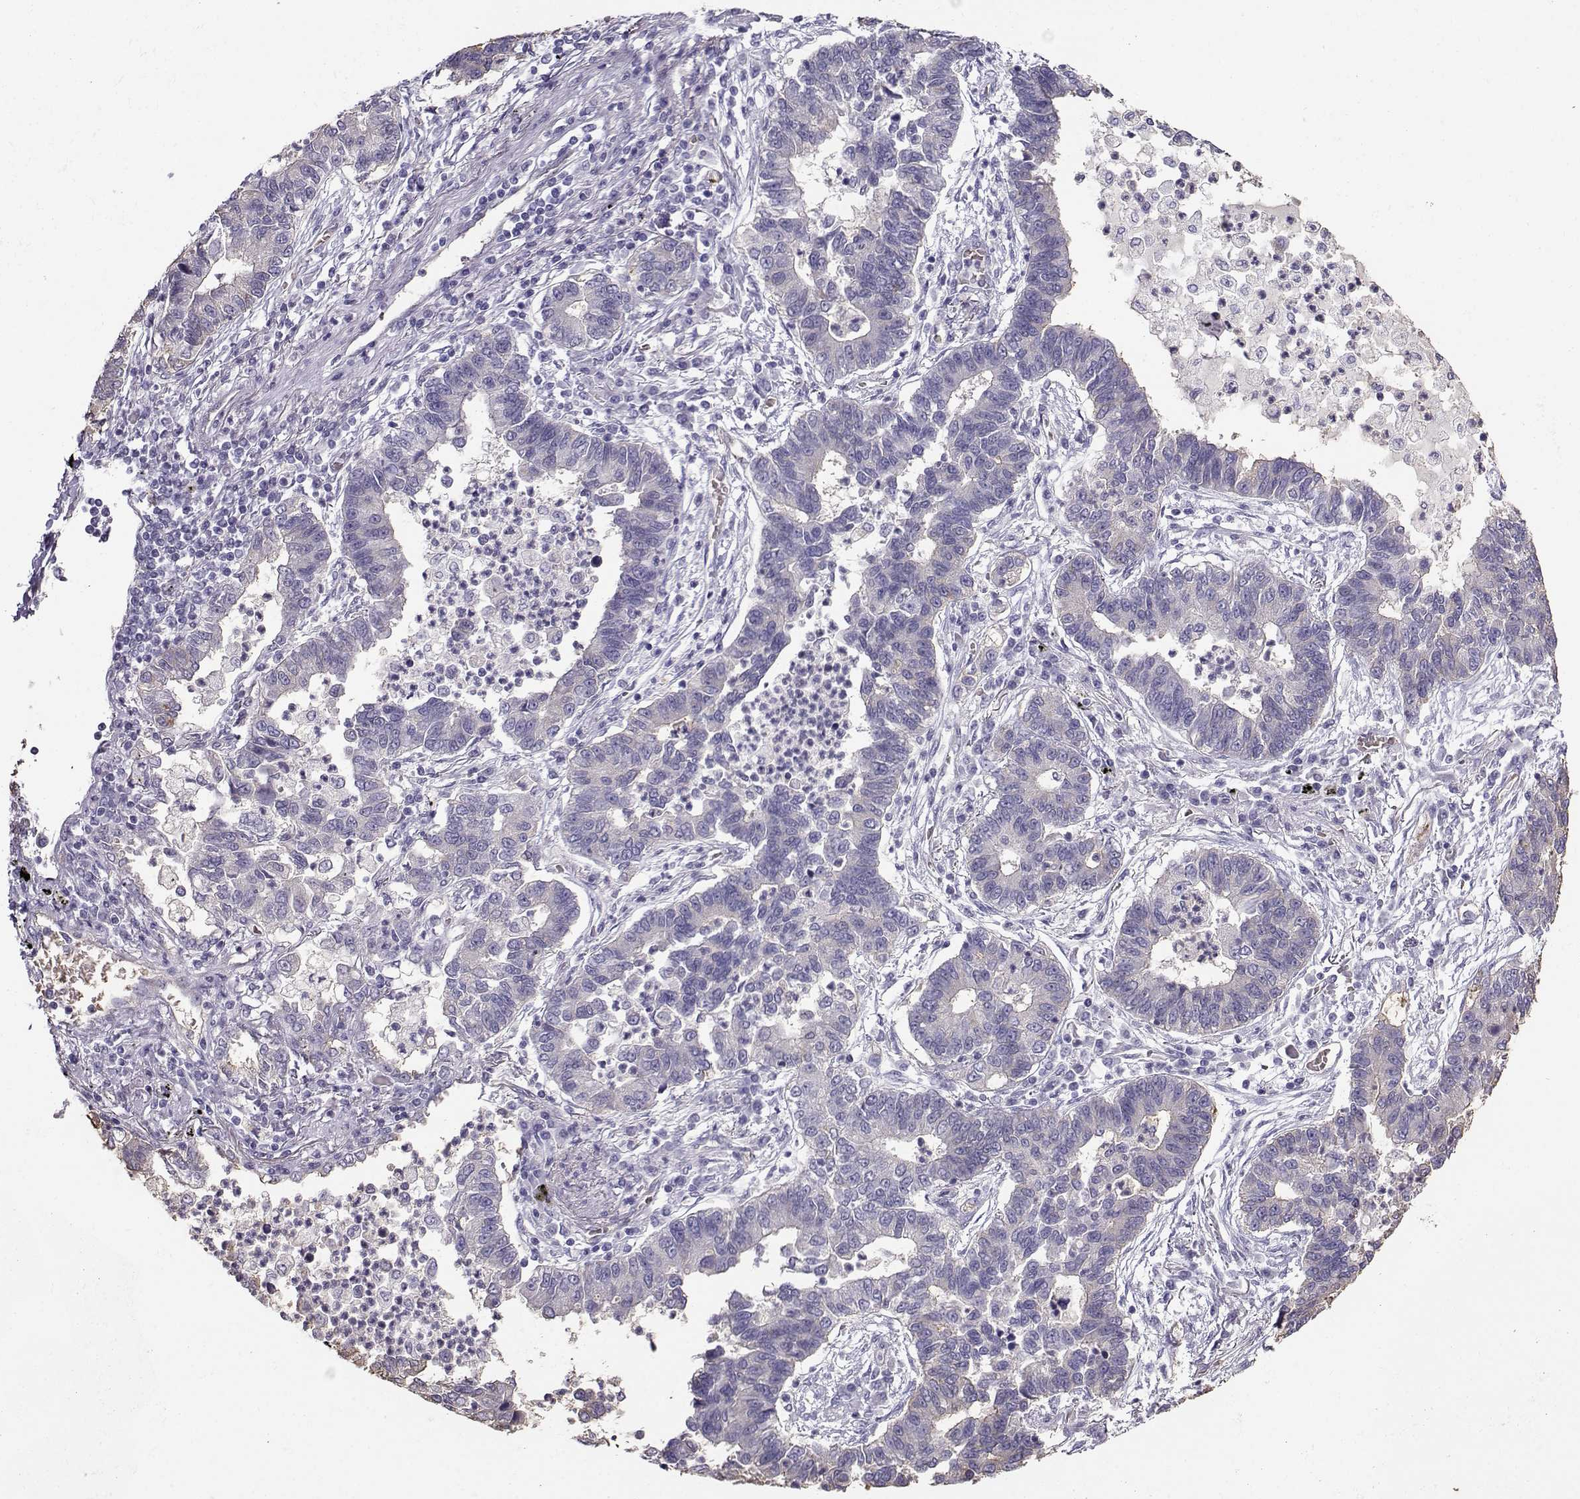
{"staining": {"intensity": "weak", "quantity": ">75%", "location": "cytoplasmic/membranous"}, "tissue": "lung cancer", "cell_type": "Tumor cells", "image_type": "cancer", "snomed": [{"axis": "morphology", "description": "Adenocarcinoma, NOS"}, {"axis": "topography", "description": "Lung"}], "caption": "Lung cancer (adenocarcinoma) was stained to show a protein in brown. There is low levels of weak cytoplasmic/membranous expression in about >75% of tumor cells.", "gene": "CLUL1", "patient": {"sex": "female", "age": 57}}